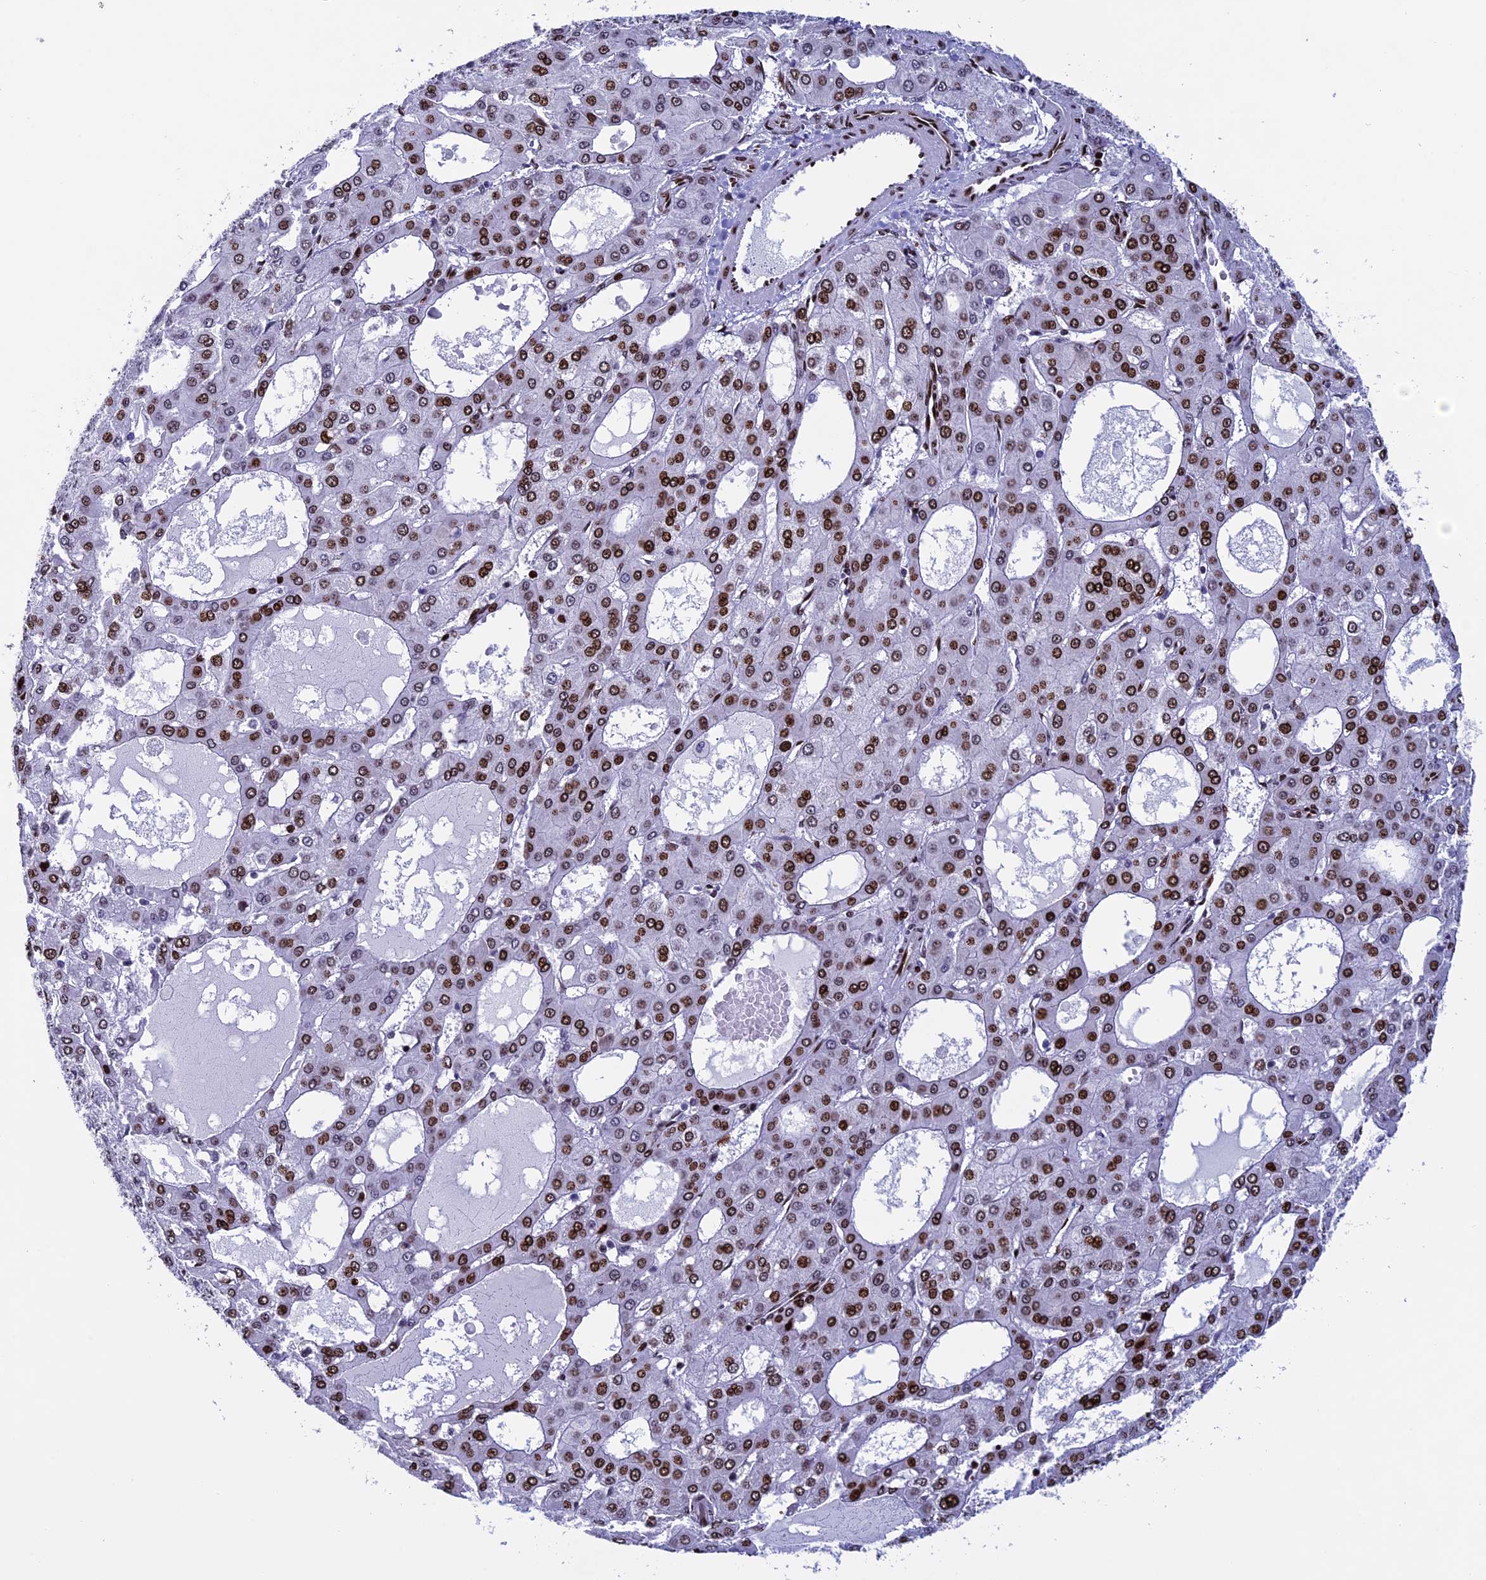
{"staining": {"intensity": "strong", "quantity": ">75%", "location": "nuclear"}, "tissue": "liver cancer", "cell_type": "Tumor cells", "image_type": "cancer", "snomed": [{"axis": "morphology", "description": "Carcinoma, Hepatocellular, NOS"}, {"axis": "topography", "description": "Liver"}], "caption": "DAB immunohistochemical staining of liver cancer (hepatocellular carcinoma) shows strong nuclear protein expression in approximately >75% of tumor cells.", "gene": "BTBD3", "patient": {"sex": "male", "age": 47}}